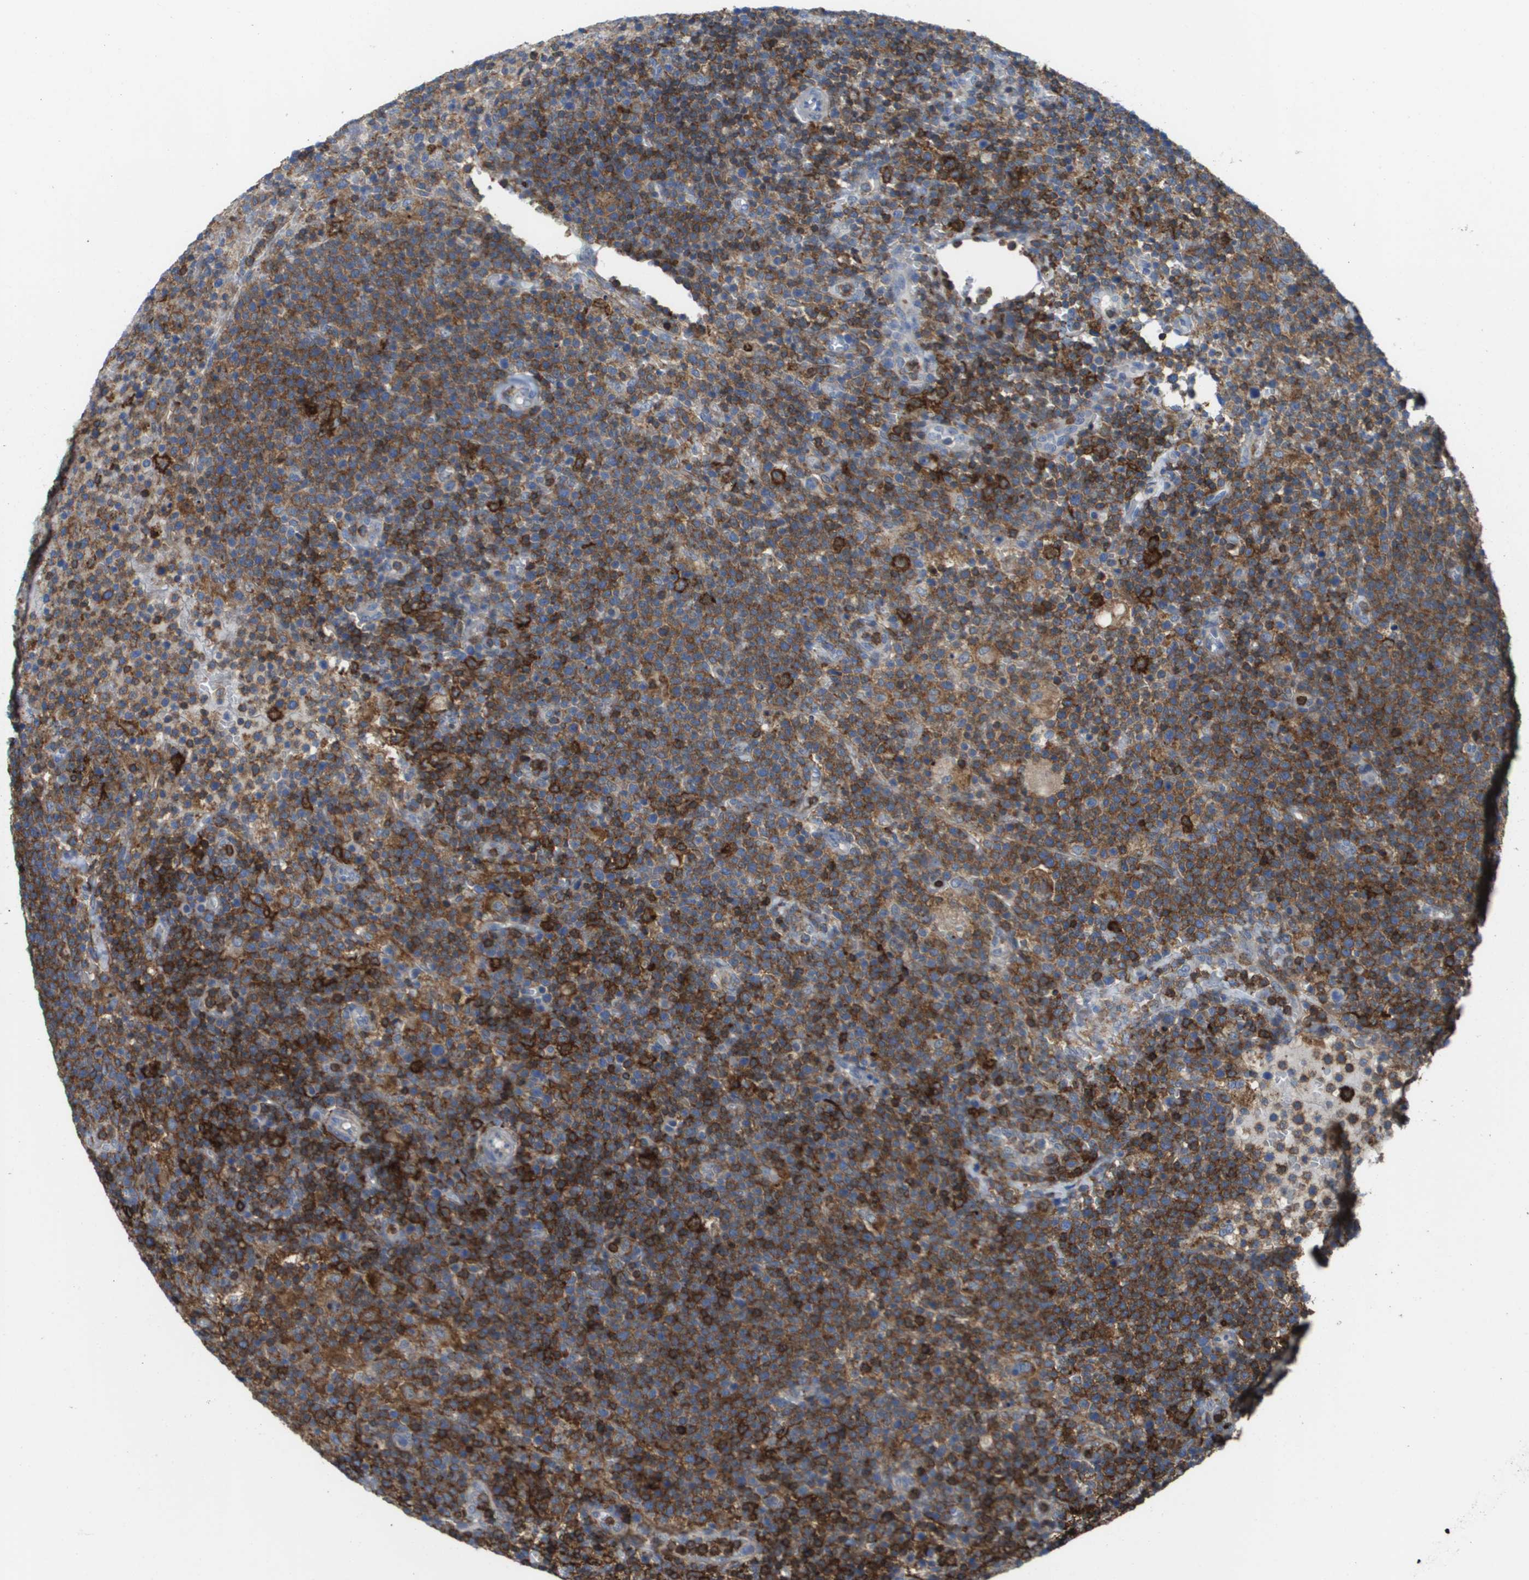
{"staining": {"intensity": "moderate", "quantity": ">75%", "location": "cytoplasmic/membranous"}, "tissue": "lymphoma", "cell_type": "Tumor cells", "image_type": "cancer", "snomed": [{"axis": "morphology", "description": "Malignant lymphoma, non-Hodgkin's type, High grade"}, {"axis": "topography", "description": "Lymph node"}], "caption": "IHC image of human lymphoma stained for a protein (brown), which shows medium levels of moderate cytoplasmic/membranous staining in approximately >75% of tumor cells.", "gene": "PASK", "patient": {"sex": "male", "age": 61}}